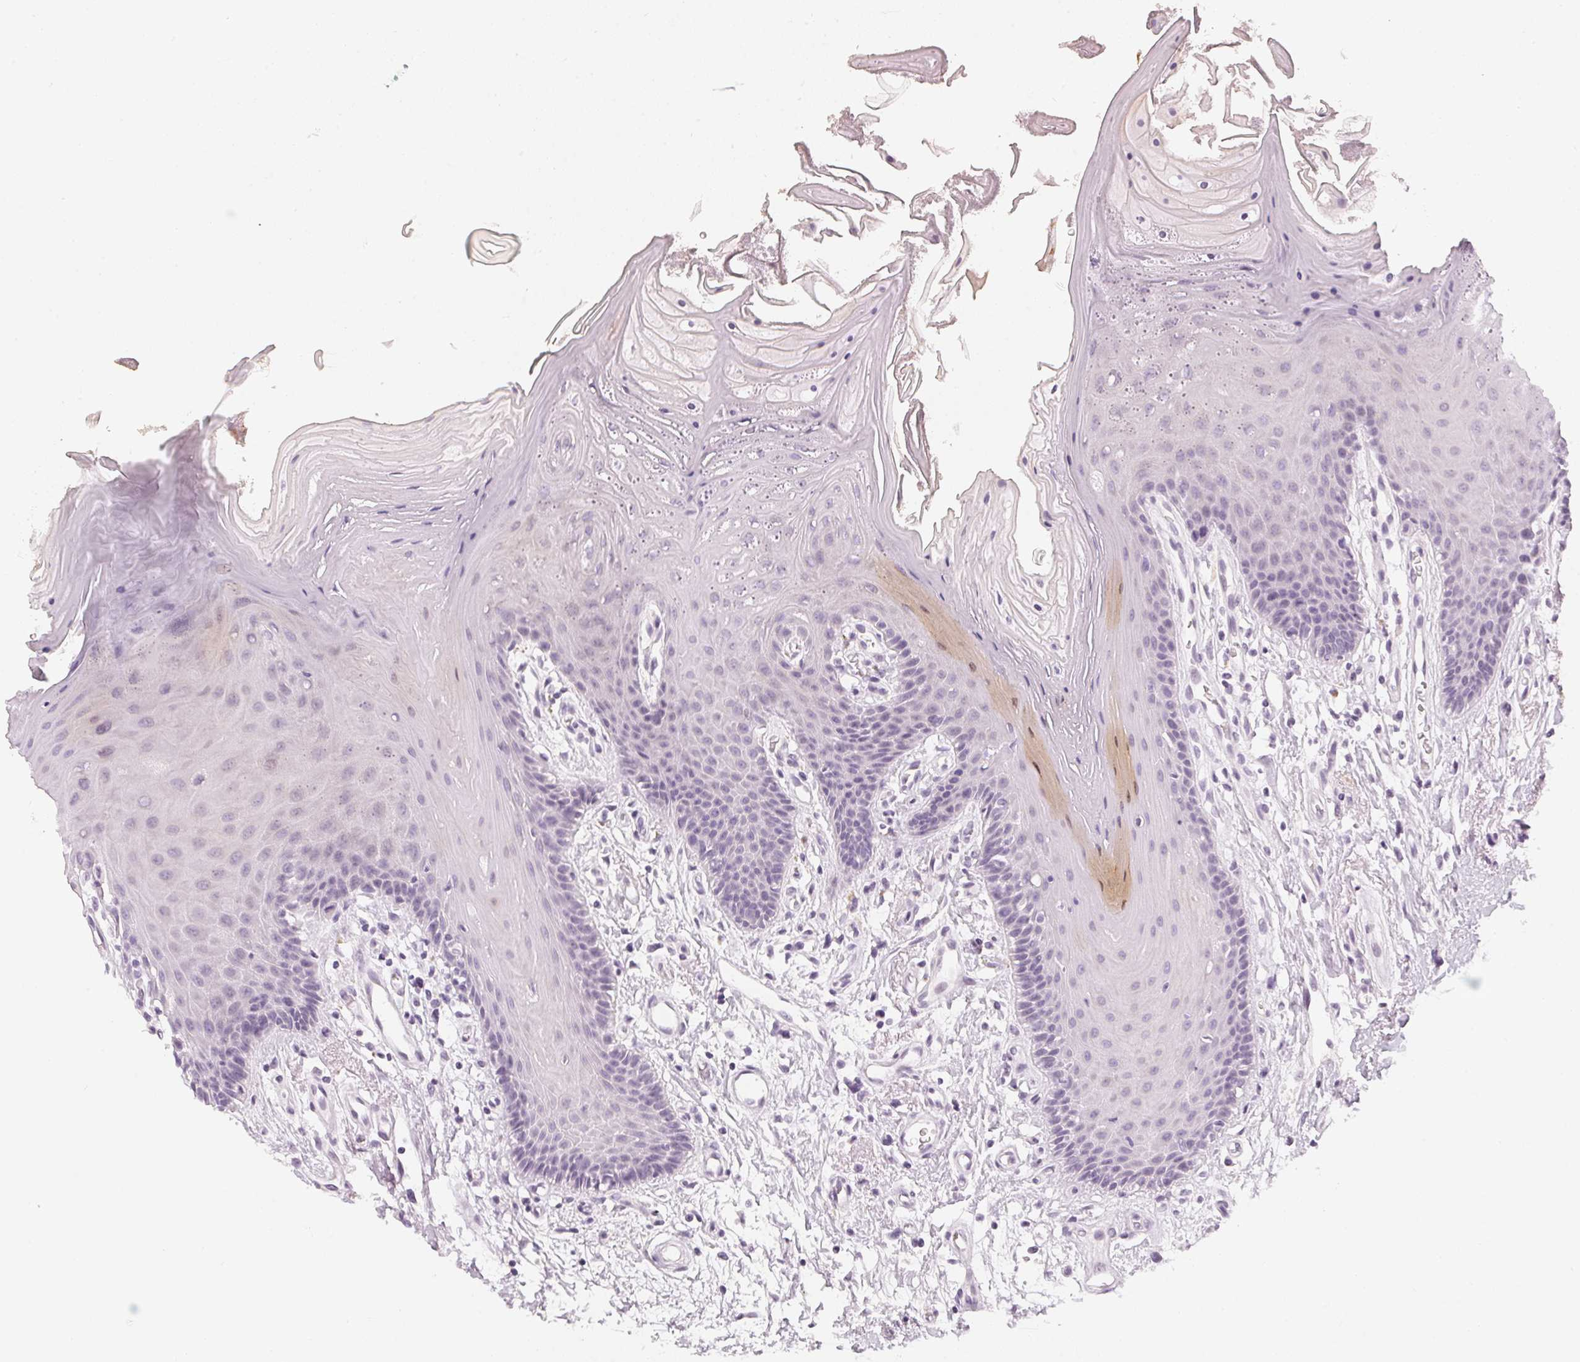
{"staining": {"intensity": "moderate", "quantity": "<25%", "location": "cytoplasmic/membranous"}, "tissue": "oral mucosa", "cell_type": "Squamous epithelial cells", "image_type": "normal", "snomed": [{"axis": "morphology", "description": "Normal tissue, NOS"}, {"axis": "morphology", "description": "Normal morphology"}, {"axis": "topography", "description": "Oral tissue"}], "caption": "Protein positivity by immunohistochemistry (IHC) displays moderate cytoplasmic/membranous positivity in about <25% of squamous epithelial cells in benign oral mucosa. (Stains: DAB in brown, nuclei in blue, Microscopy: brightfield microscopy at high magnification).", "gene": "CHST4", "patient": {"sex": "female", "age": 76}}